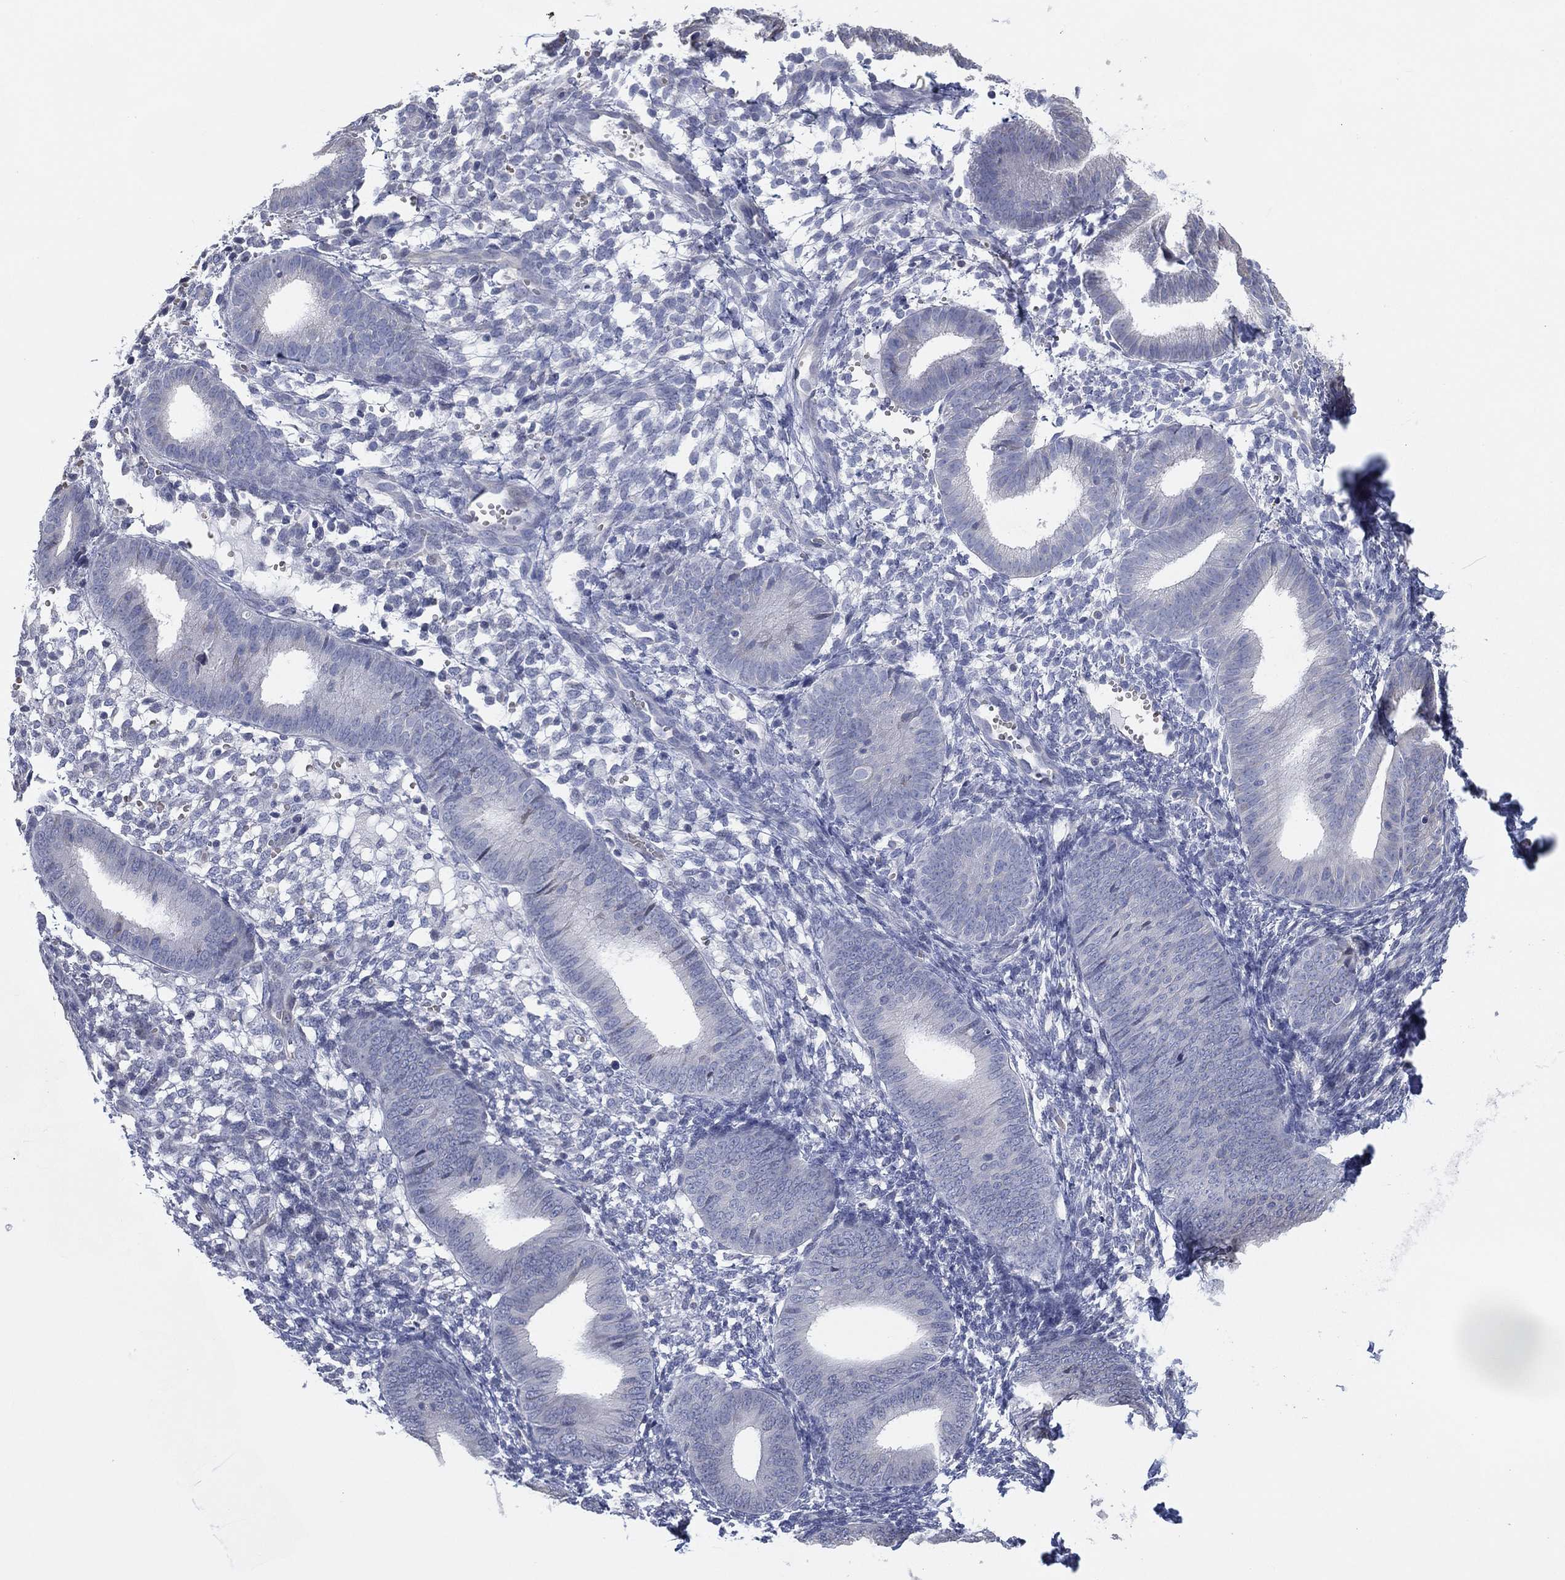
{"staining": {"intensity": "negative", "quantity": "none", "location": "none"}, "tissue": "endometrium", "cell_type": "Cells in endometrial stroma", "image_type": "normal", "snomed": [{"axis": "morphology", "description": "Normal tissue, NOS"}, {"axis": "topography", "description": "Endometrium"}], "caption": "Immunohistochemistry of benign human endometrium demonstrates no positivity in cells in endometrial stroma. The staining was performed using DAB to visualize the protein expression in brown, while the nuclei were stained in blue with hematoxylin (Magnification: 20x).", "gene": "CFTR", "patient": {"sex": "female", "age": 39}}